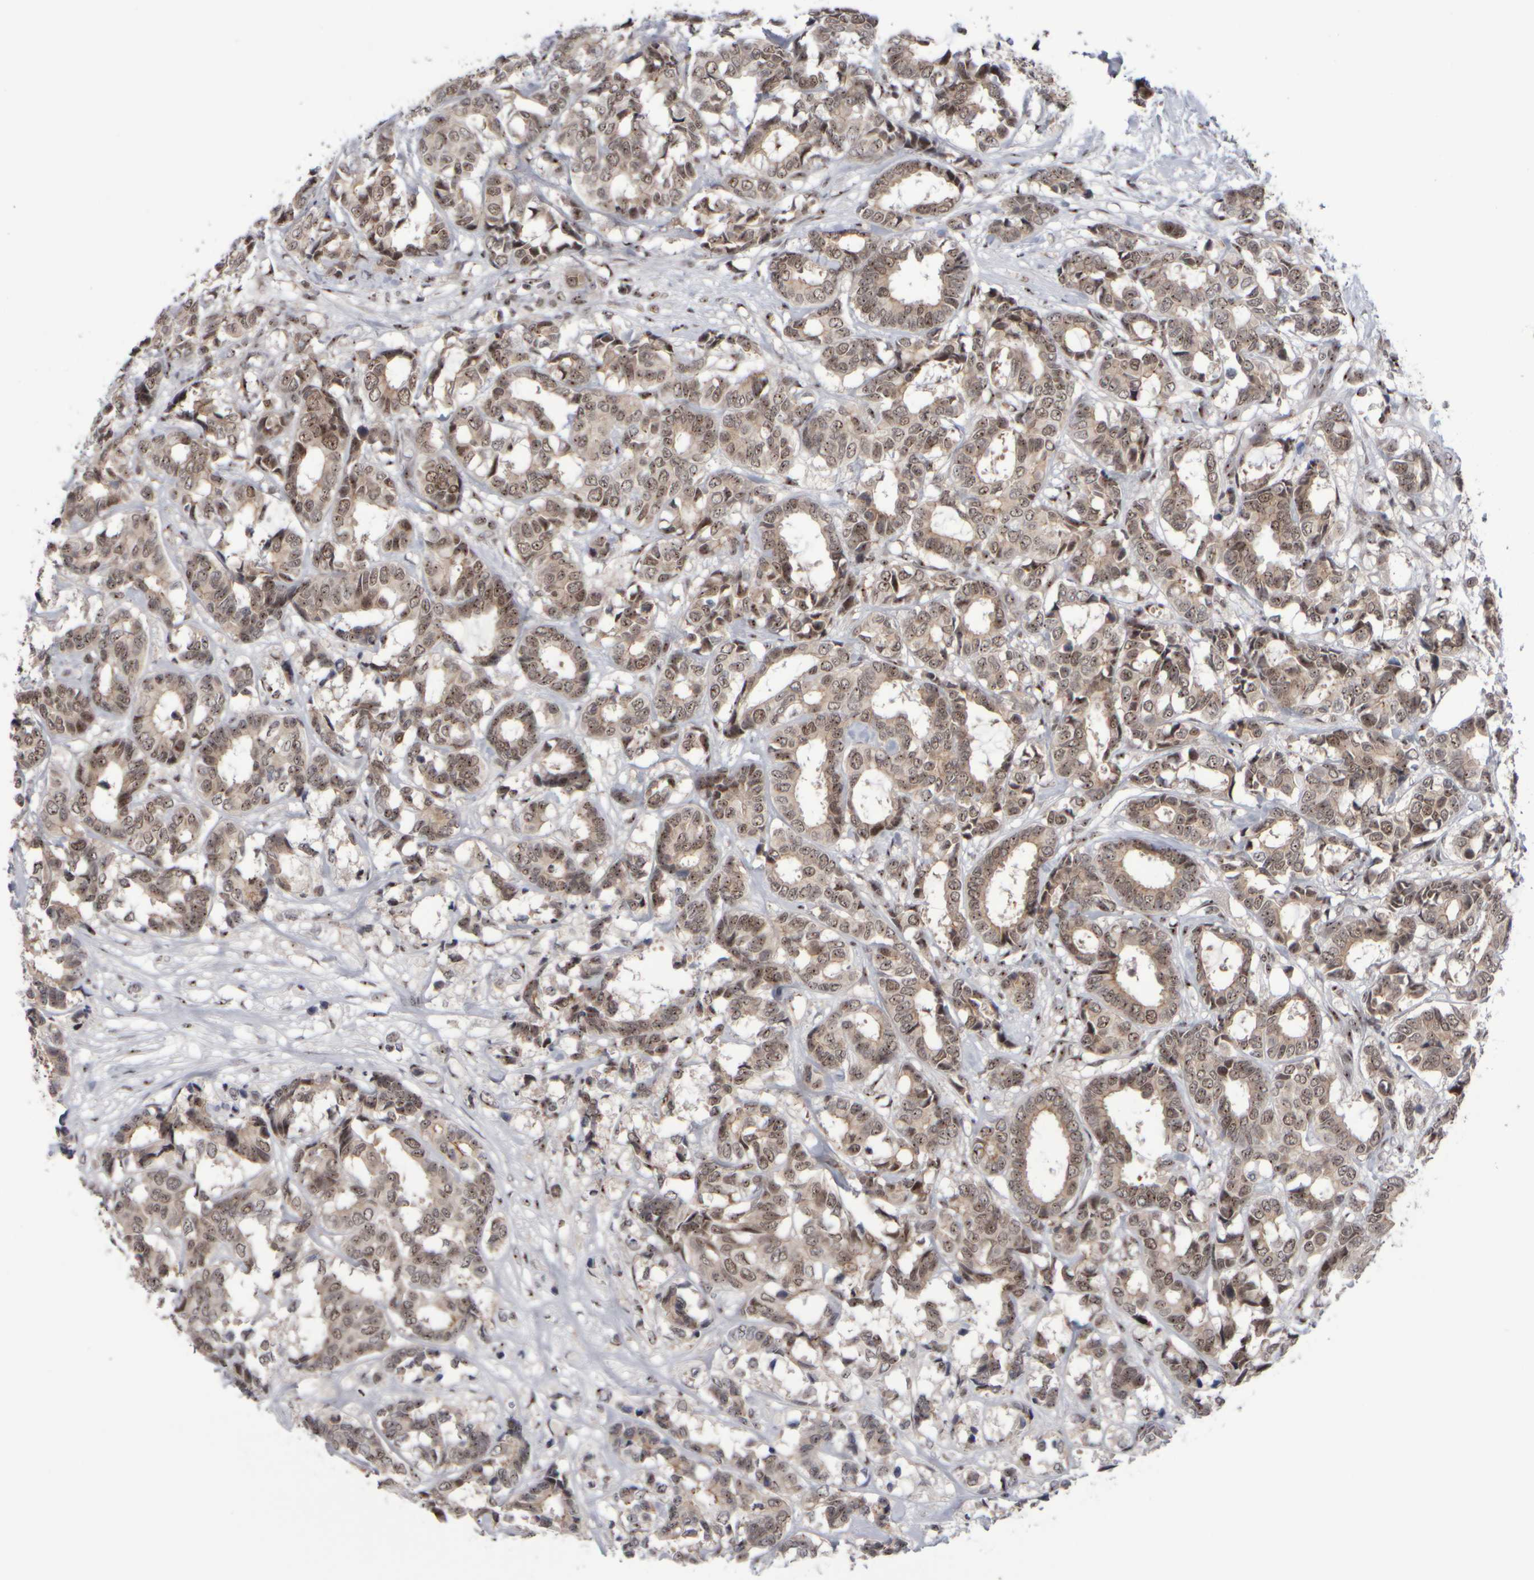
{"staining": {"intensity": "moderate", "quantity": ">75%", "location": "cytoplasmic/membranous,nuclear"}, "tissue": "breast cancer", "cell_type": "Tumor cells", "image_type": "cancer", "snomed": [{"axis": "morphology", "description": "Duct carcinoma"}, {"axis": "topography", "description": "Breast"}], "caption": "Tumor cells show moderate cytoplasmic/membranous and nuclear staining in about >75% of cells in breast cancer.", "gene": "SURF6", "patient": {"sex": "female", "age": 87}}